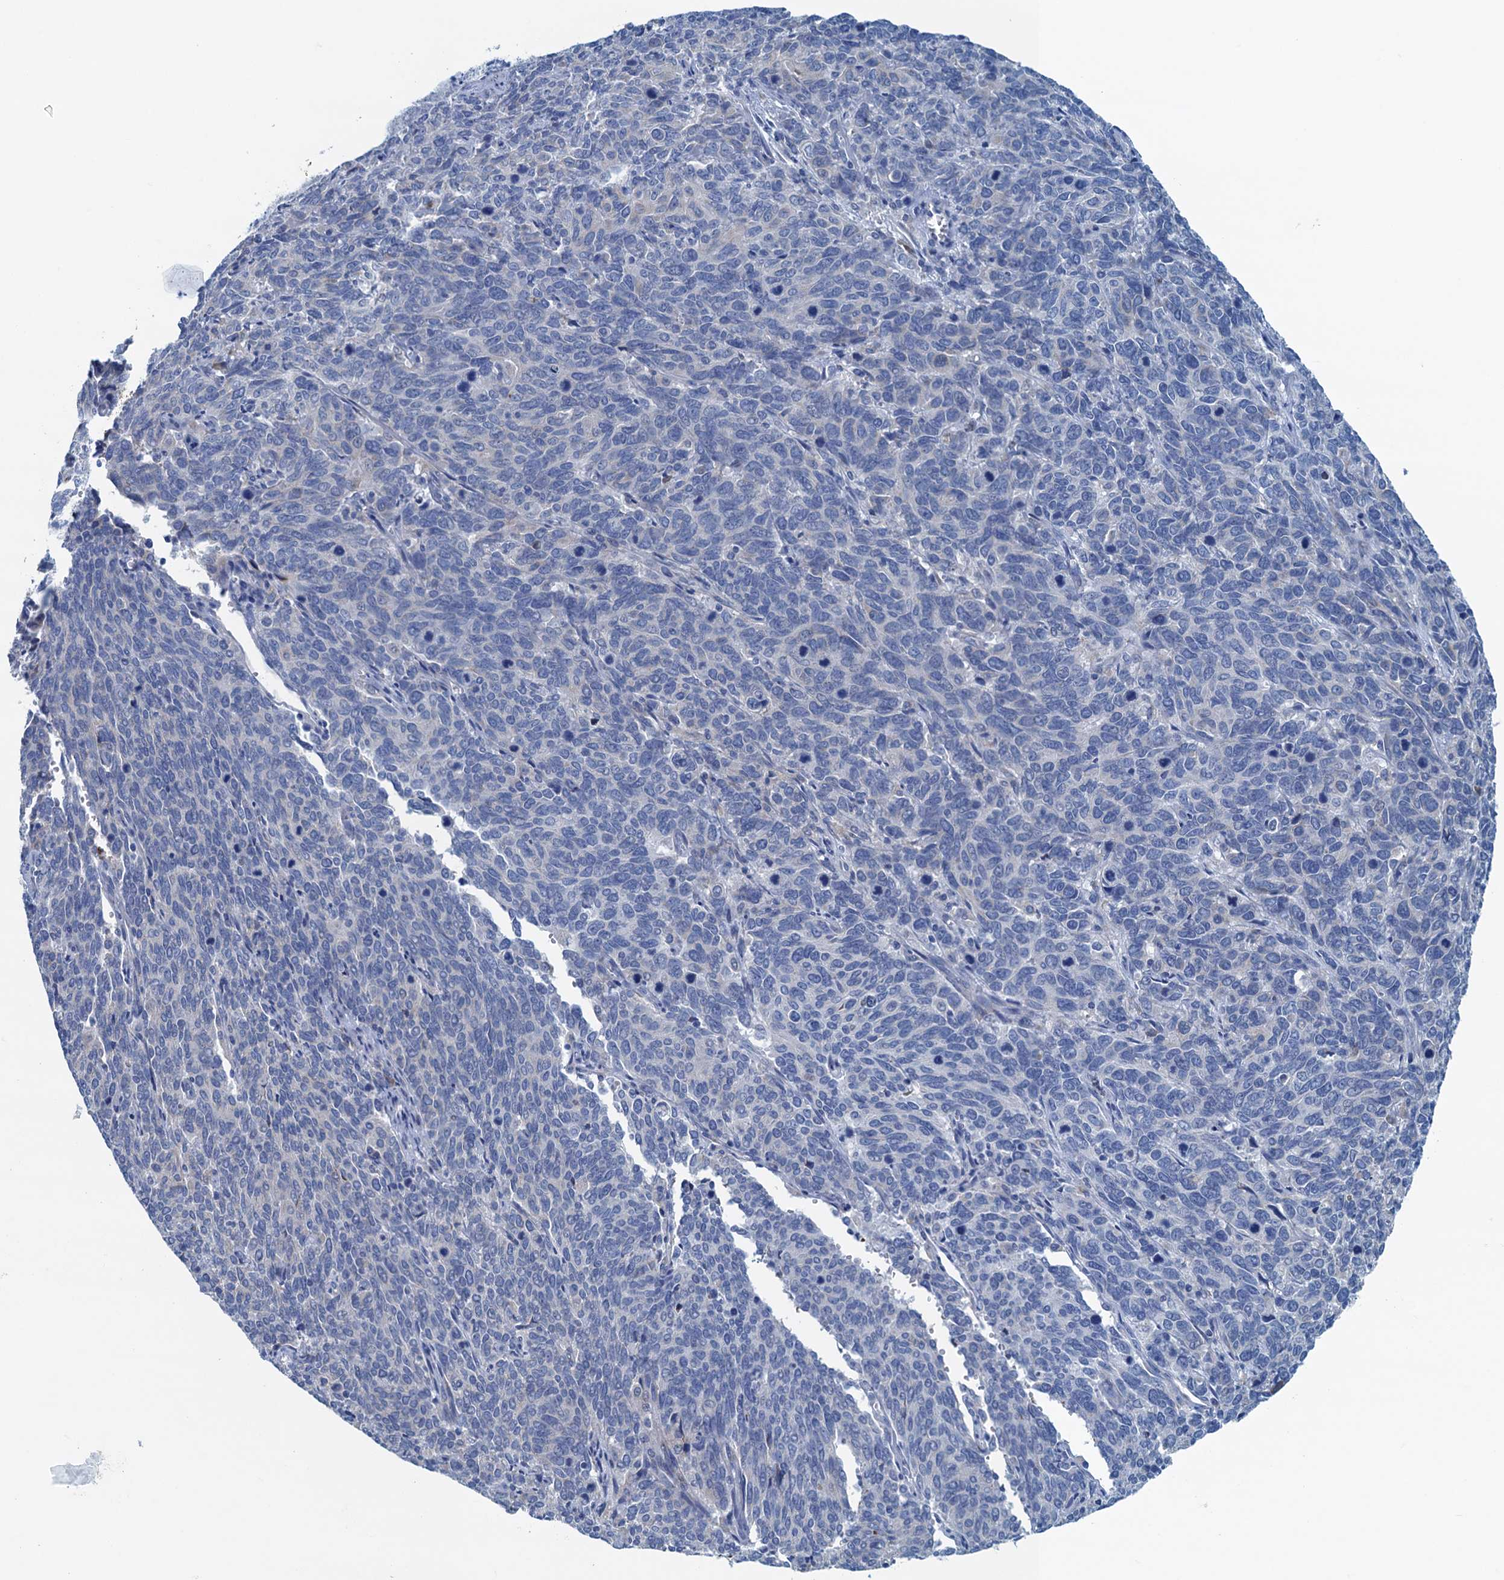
{"staining": {"intensity": "negative", "quantity": "none", "location": "none"}, "tissue": "cervical cancer", "cell_type": "Tumor cells", "image_type": "cancer", "snomed": [{"axis": "morphology", "description": "Squamous cell carcinoma, NOS"}, {"axis": "topography", "description": "Cervix"}], "caption": "Squamous cell carcinoma (cervical) stained for a protein using immunohistochemistry (IHC) demonstrates no expression tumor cells.", "gene": "C10orf88", "patient": {"sex": "female", "age": 60}}